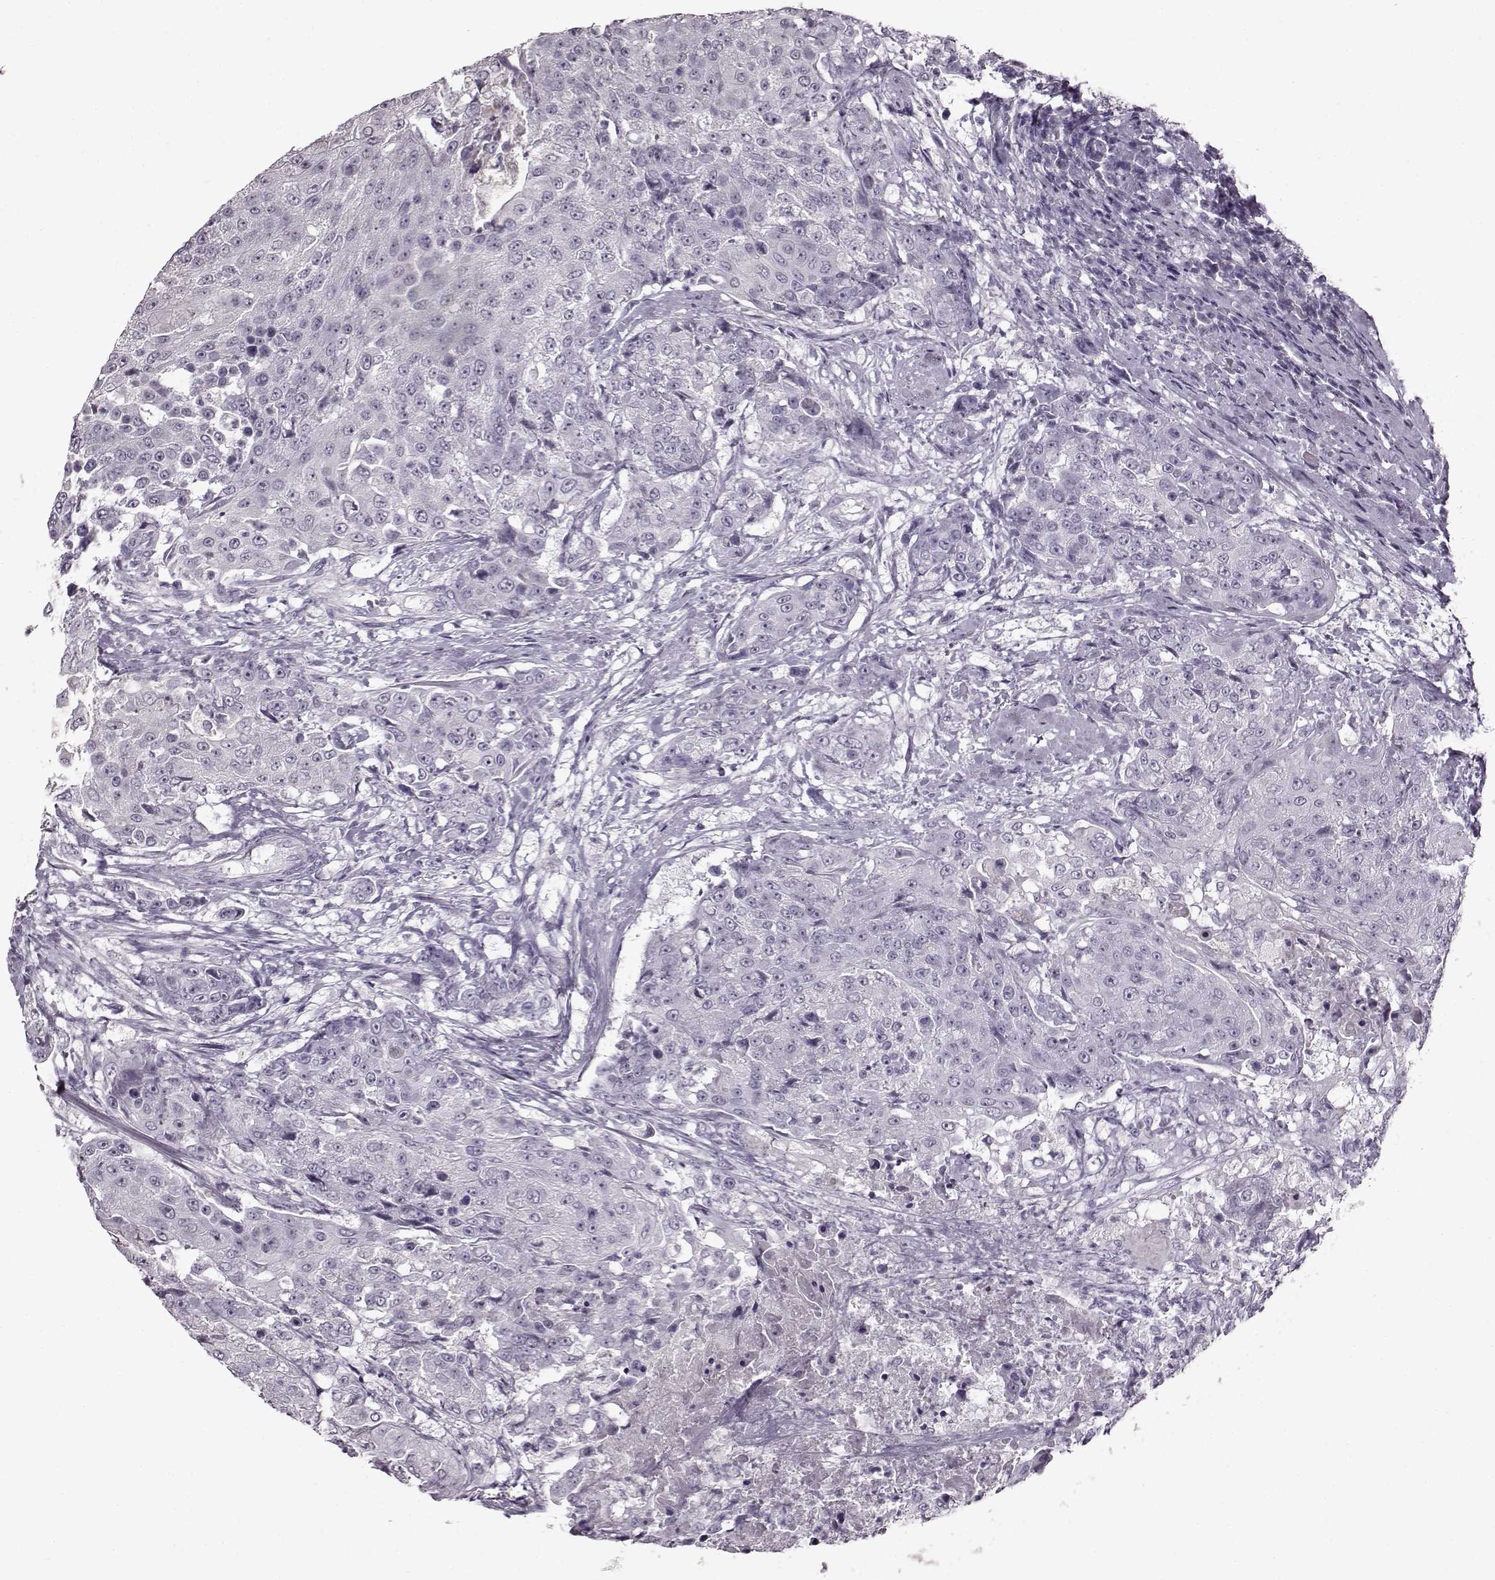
{"staining": {"intensity": "negative", "quantity": "none", "location": "none"}, "tissue": "urothelial cancer", "cell_type": "Tumor cells", "image_type": "cancer", "snomed": [{"axis": "morphology", "description": "Urothelial carcinoma, High grade"}, {"axis": "topography", "description": "Urinary bladder"}], "caption": "DAB (3,3'-diaminobenzidine) immunohistochemical staining of human urothelial carcinoma (high-grade) reveals no significant expression in tumor cells. (Brightfield microscopy of DAB immunohistochemistry at high magnification).", "gene": "FSHB", "patient": {"sex": "female", "age": 63}}